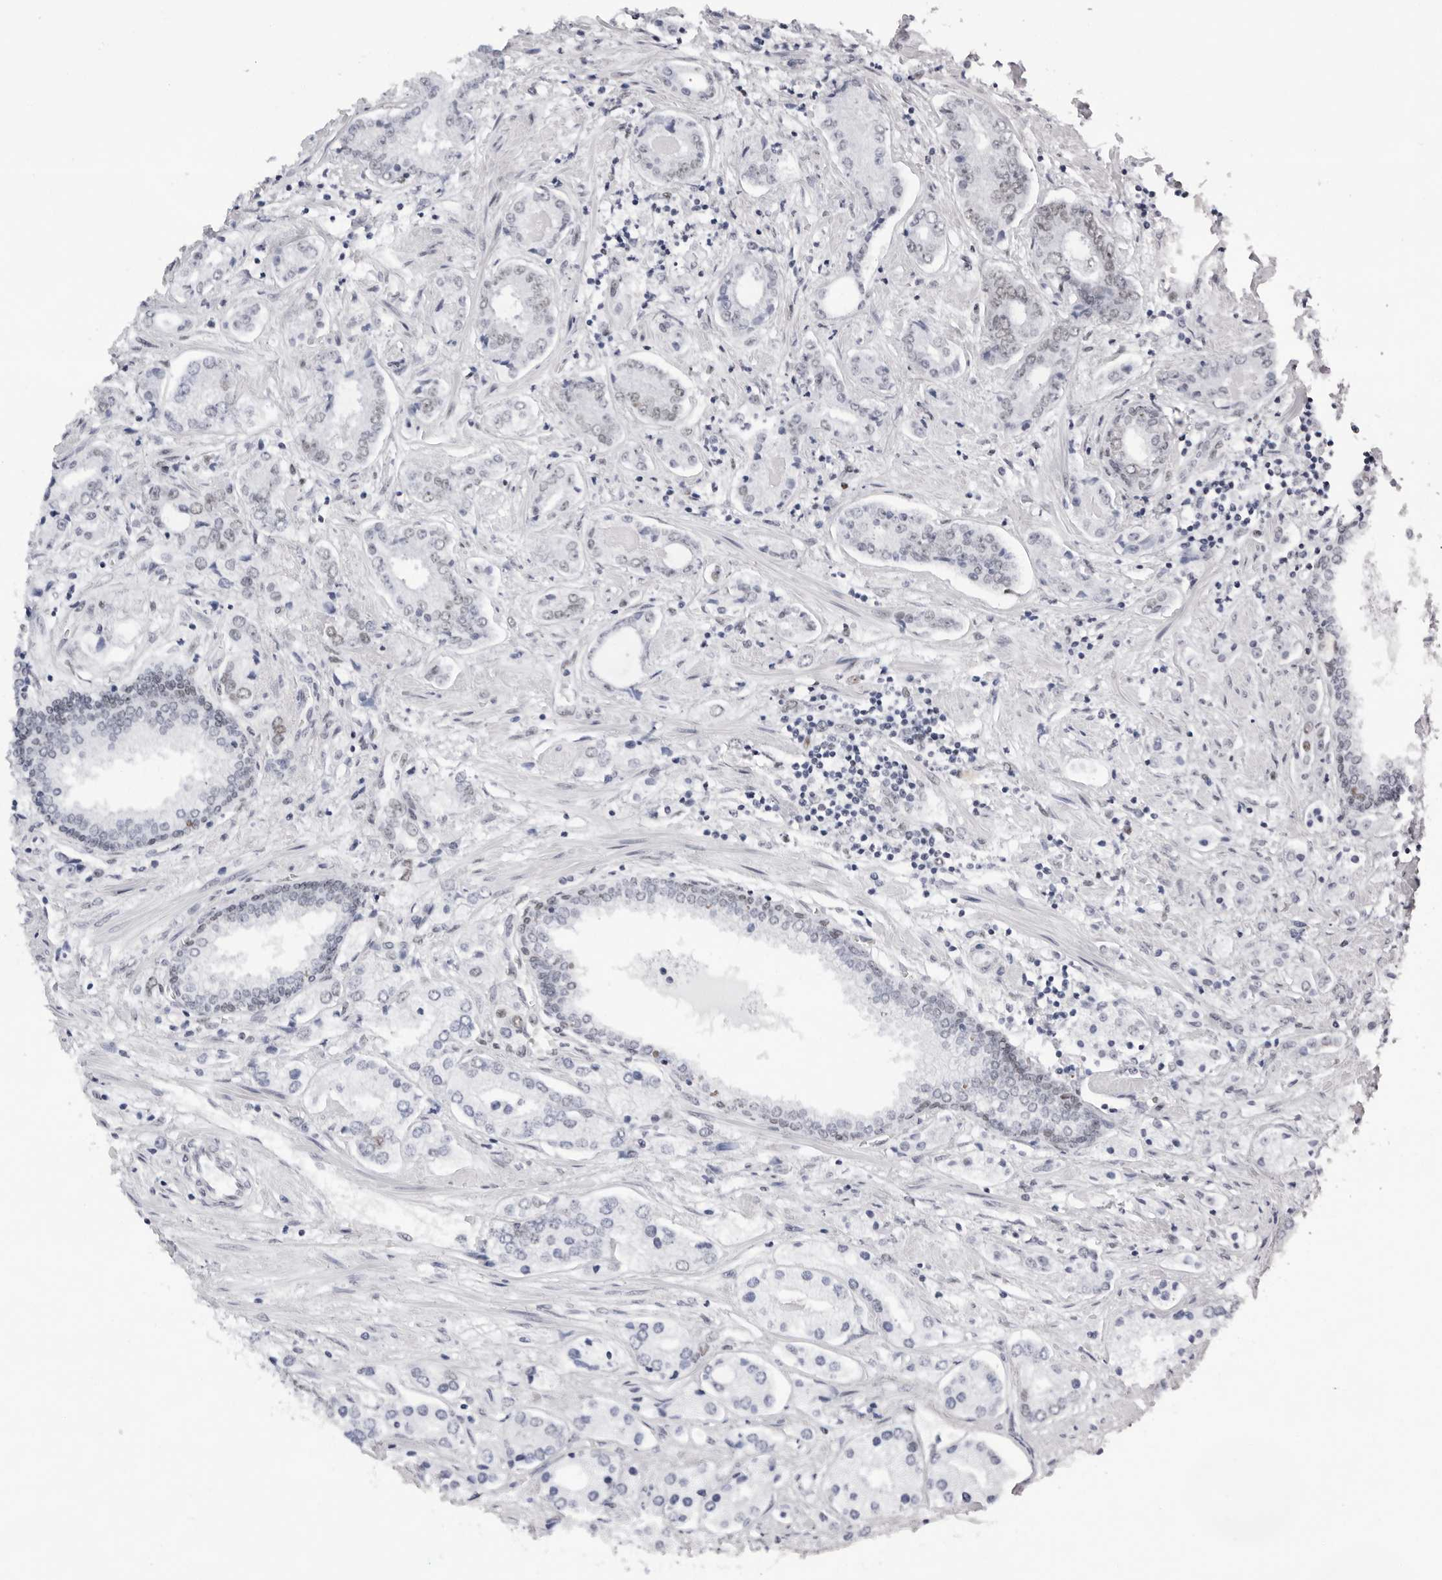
{"staining": {"intensity": "negative", "quantity": "none", "location": "none"}, "tissue": "prostate cancer", "cell_type": "Tumor cells", "image_type": "cancer", "snomed": [{"axis": "morphology", "description": "Adenocarcinoma, High grade"}, {"axis": "topography", "description": "Prostate"}], "caption": "Prostate cancer was stained to show a protein in brown. There is no significant positivity in tumor cells. (Brightfield microscopy of DAB (3,3'-diaminobenzidine) IHC at high magnification).", "gene": "IRF2BP2", "patient": {"sex": "male", "age": 66}}